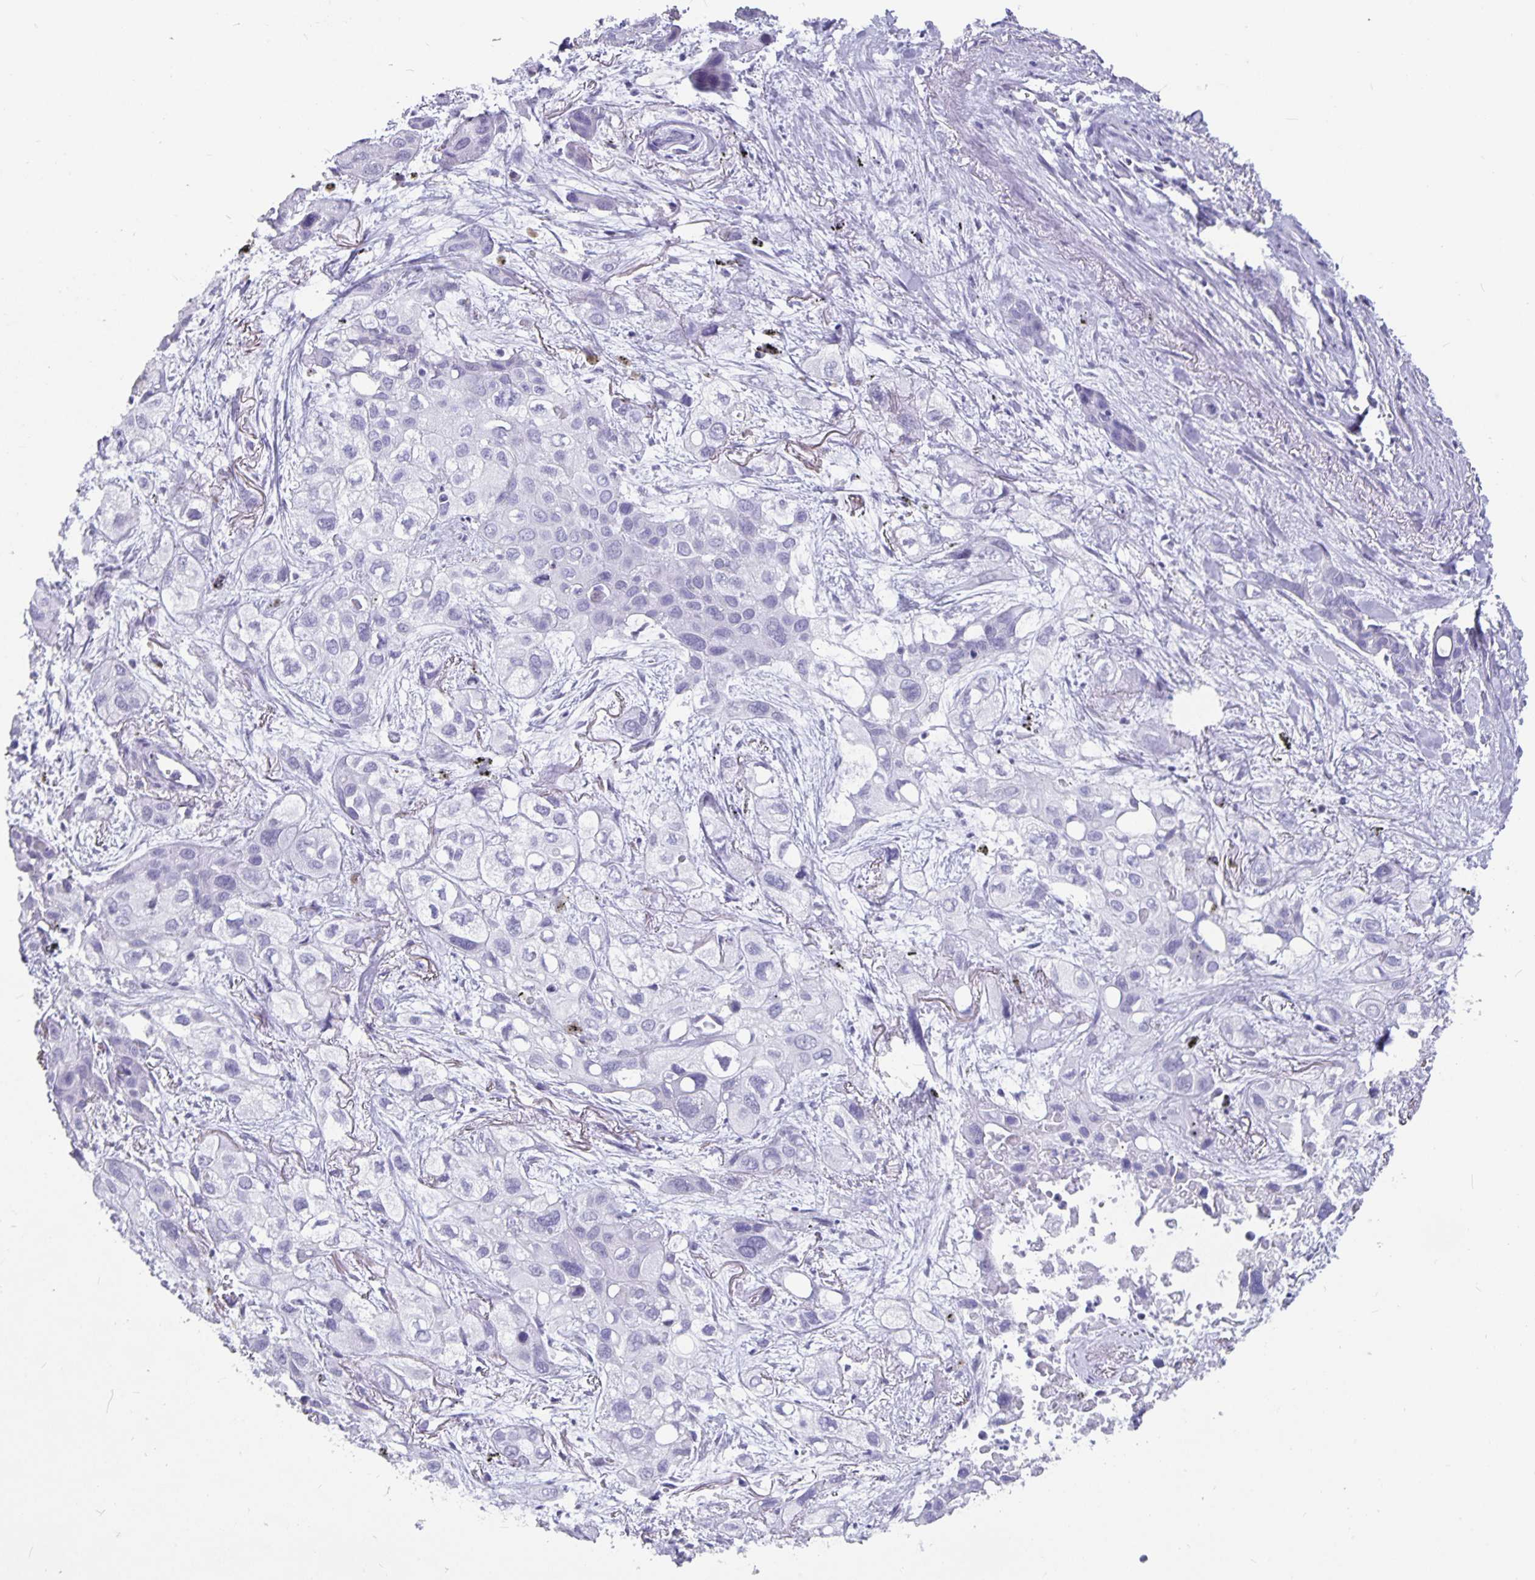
{"staining": {"intensity": "negative", "quantity": "none", "location": "none"}, "tissue": "lung cancer", "cell_type": "Tumor cells", "image_type": "cancer", "snomed": [{"axis": "morphology", "description": "Squamous cell carcinoma, NOS"}, {"axis": "morphology", "description": "Squamous cell carcinoma, metastatic, NOS"}, {"axis": "topography", "description": "Lung"}], "caption": "The histopathology image exhibits no significant positivity in tumor cells of lung cancer (metastatic squamous cell carcinoma).", "gene": "OLIG2", "patient": {"sex": "male", "age": 59}}